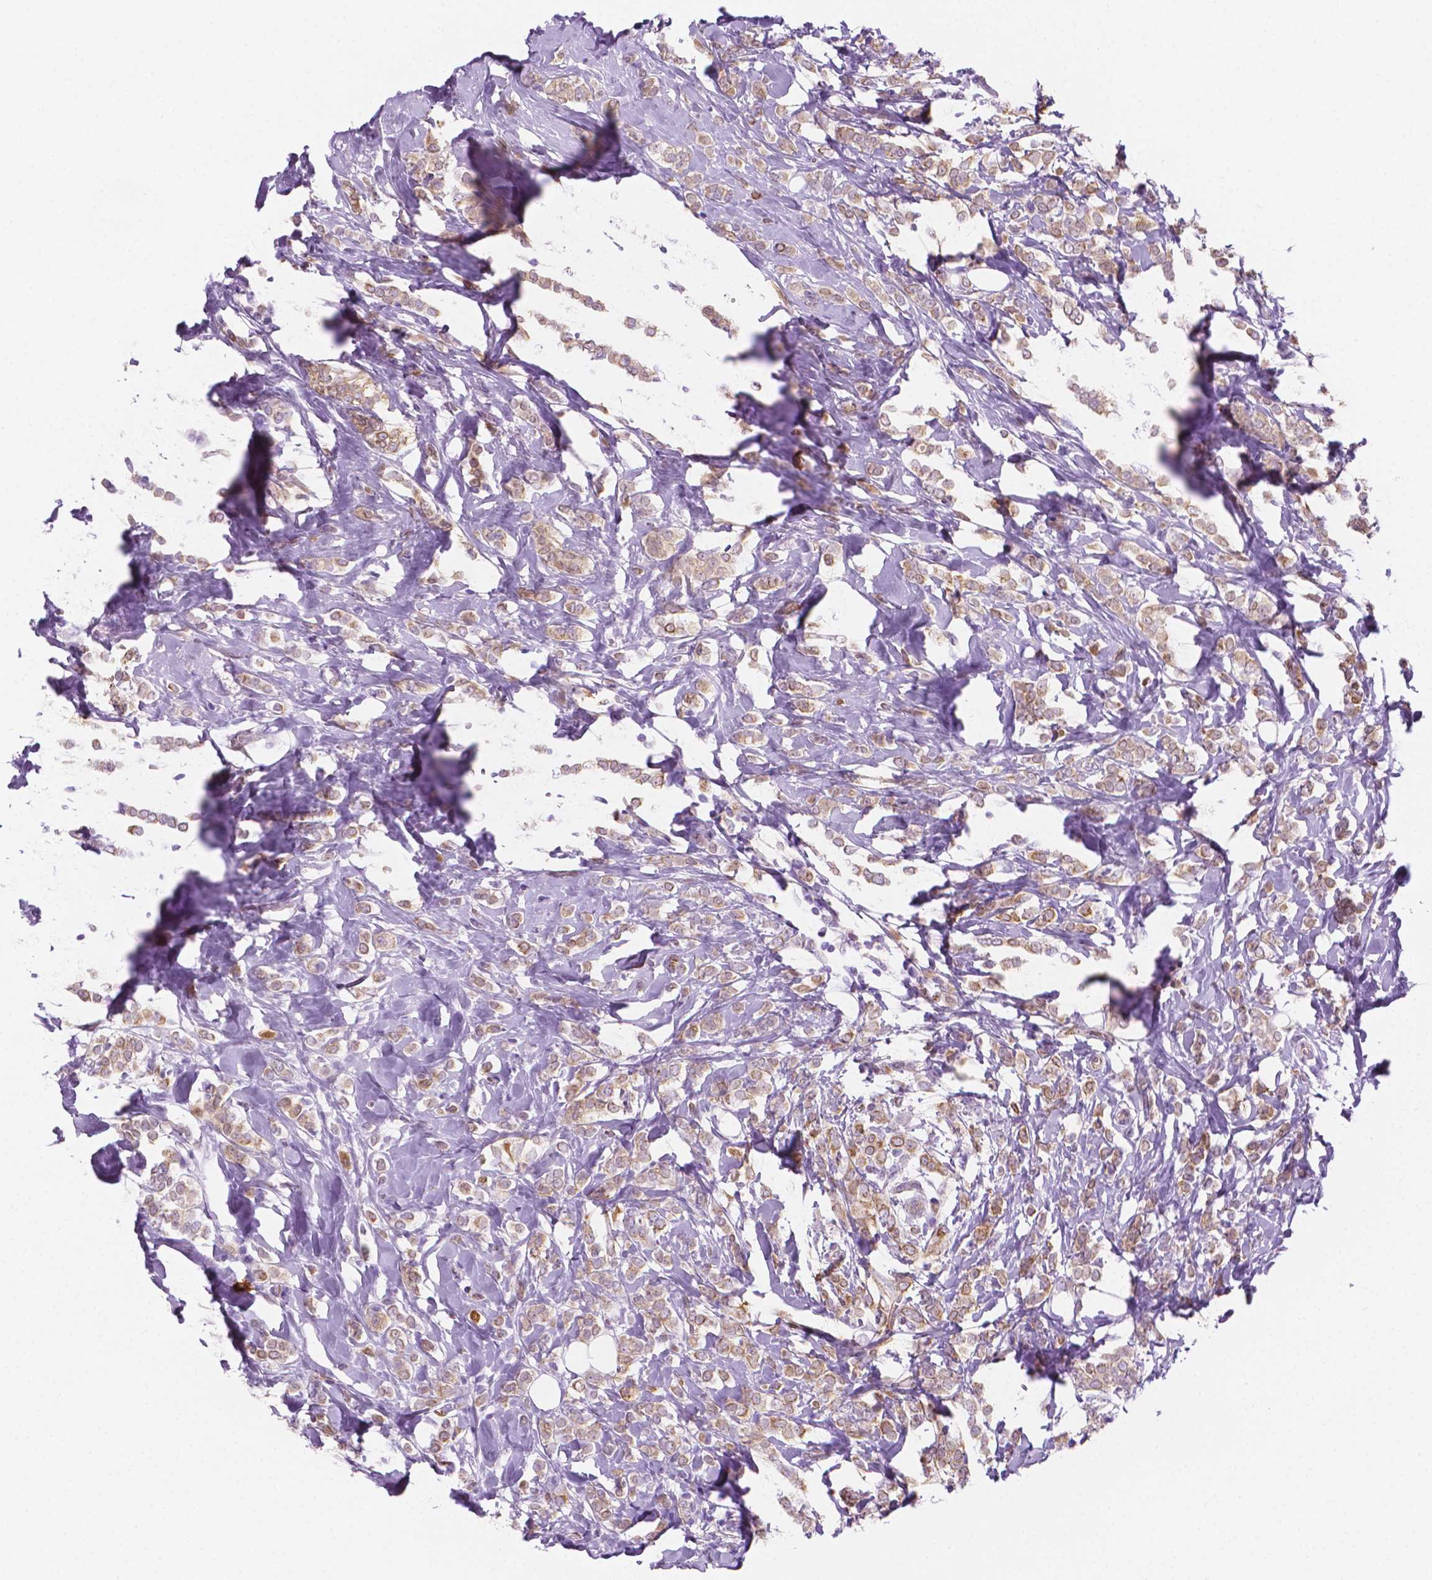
{"staining": {"intensity": "weak", "quantity": ">75%", "location": "cytoplasmic/membranous"}, "tissue": "breast cancer", "cell_type": "Tumor cells", "image_type": "cancer", "snomed": [{"axis": "morphology", "description": "Lobular carcinoma"}, {"axis": "topography", "description": "Breast"}], "caption": "Immunohistochemical staining of breast cancer shows low levels of weak cytoplasmic/membranous positivity in approximately >75% of tumor cells. The staining is performed using DAB brown chromogen to label protein expression. The nuclei are counter-stained blue using hematoxylin.", "gene": "EPPK1", "patient": {"sex": "female", "age": 49}}